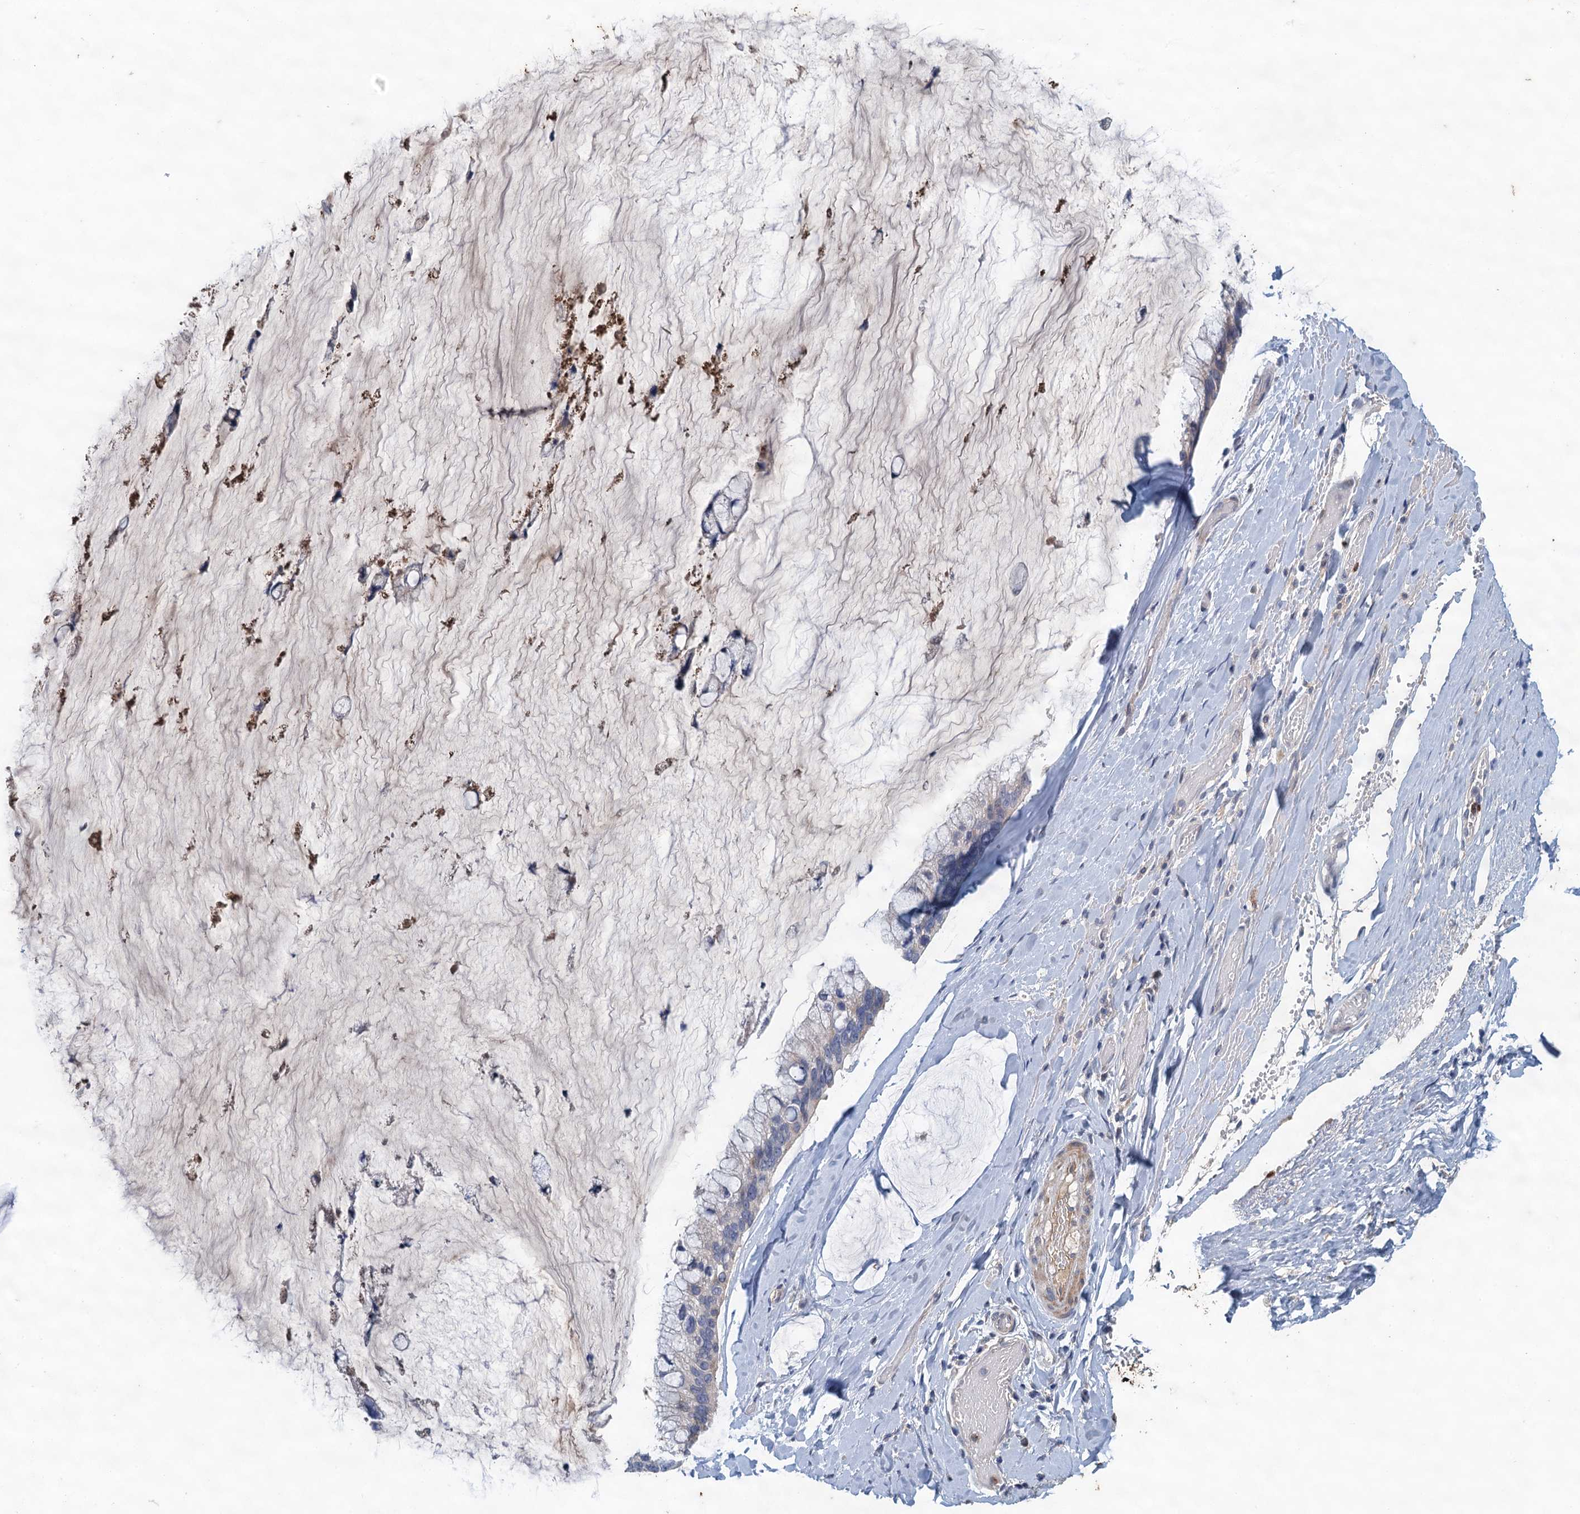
{"staining": {"intensity": "negative", "quantity": "none", "location": "none"}, "tissue": "ovarian cancer", "cell_type": "Tumor cells", "image_type": "cancer", "snomed": [{"axis": "morphology", "description": "Cystadenocarcinoma, mucinous, NOS"}, {"axis": "topography", "description": "Ovary"}], "caption": "The image reveals no significant positivity in tumor cells of mucinous cystadenocarcinoma (ovarian). The staining was performed using DAB (3,3'-diaminobenzidine) to visualize the protein expression in brown, while the nuclei were stained in blue with hematoxylin (Magnification: 20x).", "gene": "TPCN1", "patient": {"sex": "female", "age": 39}}